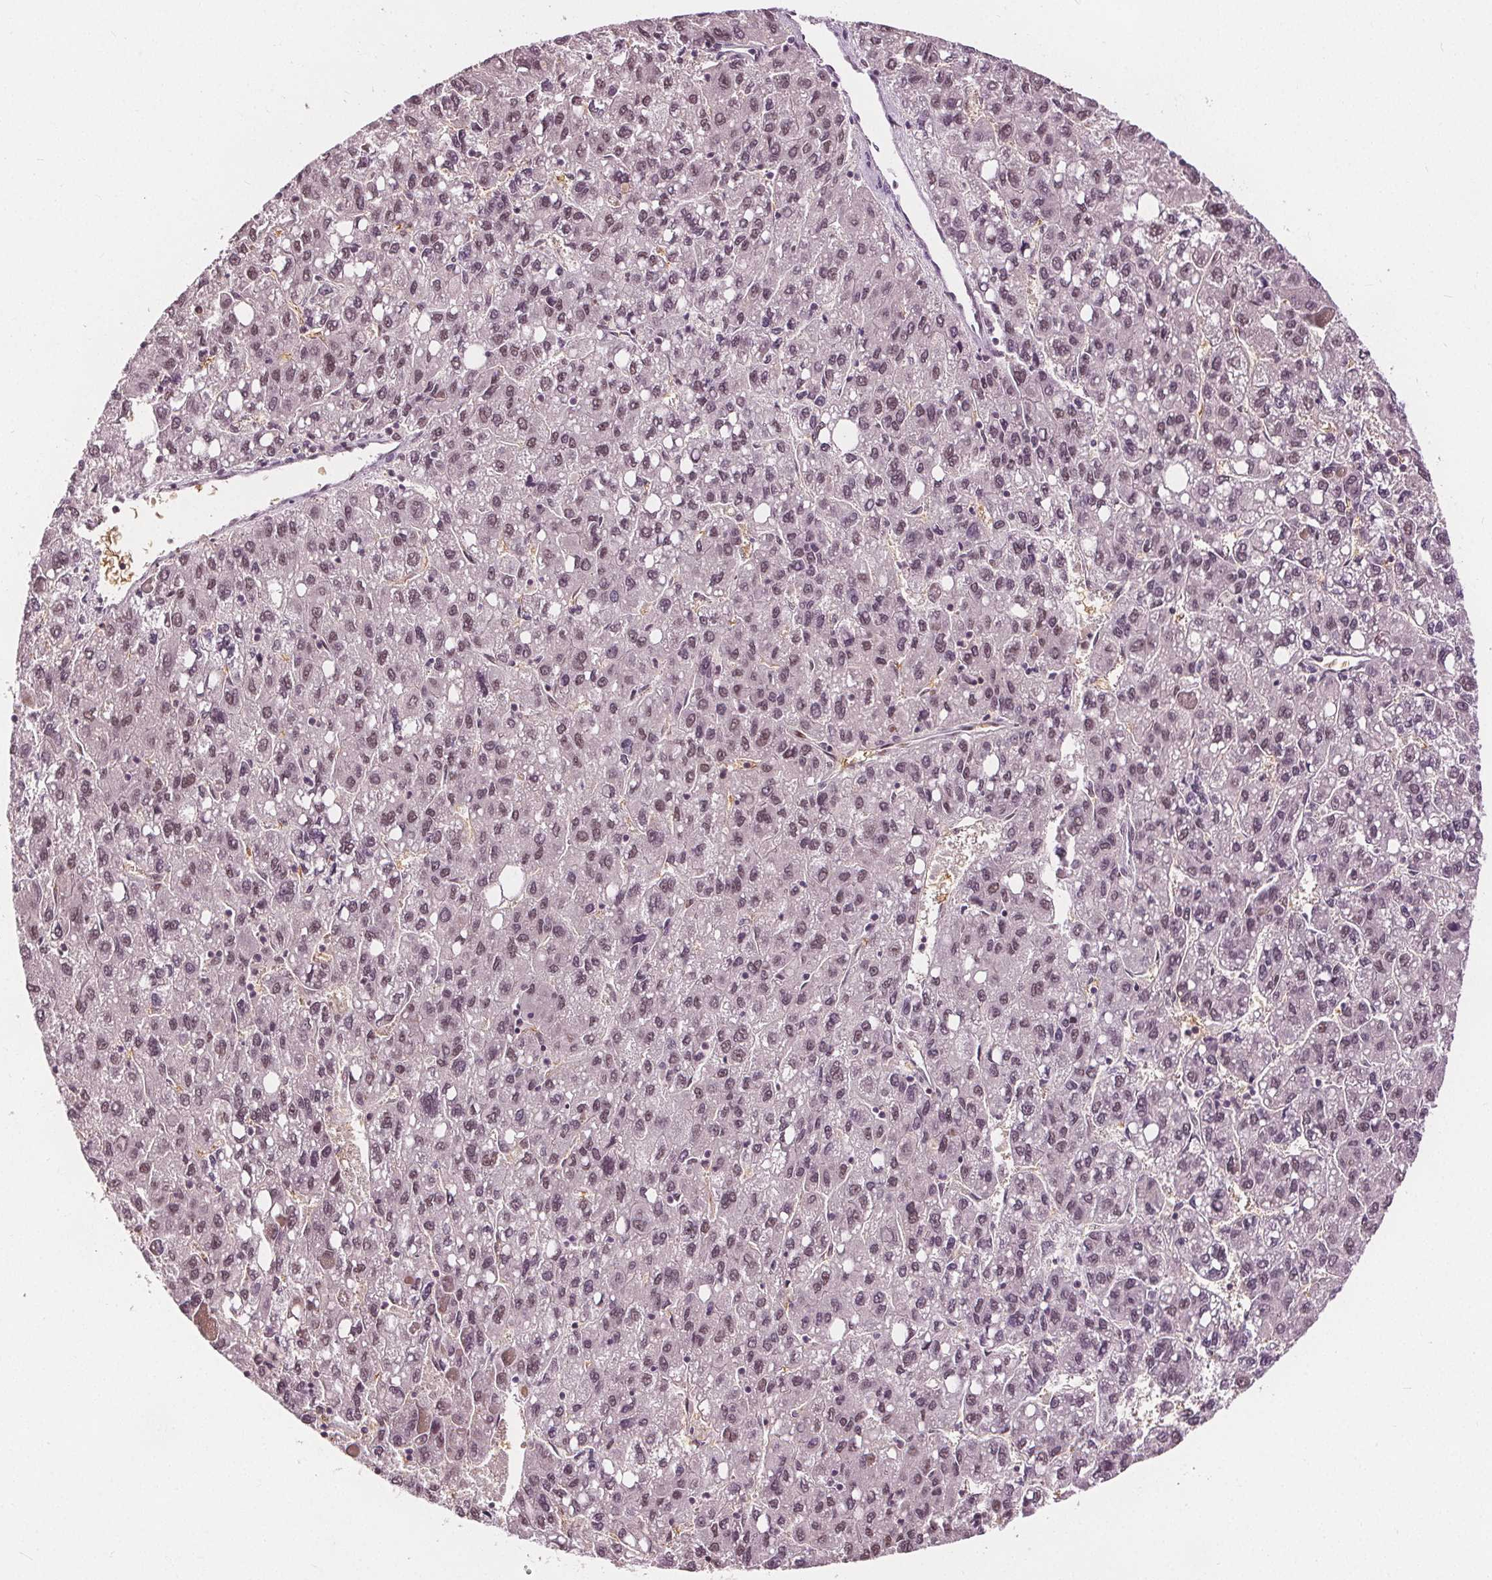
{"staining": {"intensity": "weak", "quantity": "25%-75%", "location": "nuclear"}, "tissue": "liver cancer", "cell_type": "Tumor cells", "image_type": "cancer", "snomed": [{"axis": "morphology", "description": "Carcinoma, Hepatocellular, NOS"}, {"axis": "topography", "description": "Liver"}], "caption": "Hepatocellular carcinoma (liver) stained for a protein (brown) exhibits weak nuclear positive positivity in about 25%-75% of tumor cells.", "gene": "IWS1", "patient": {"sex": "female", "age": 82}}